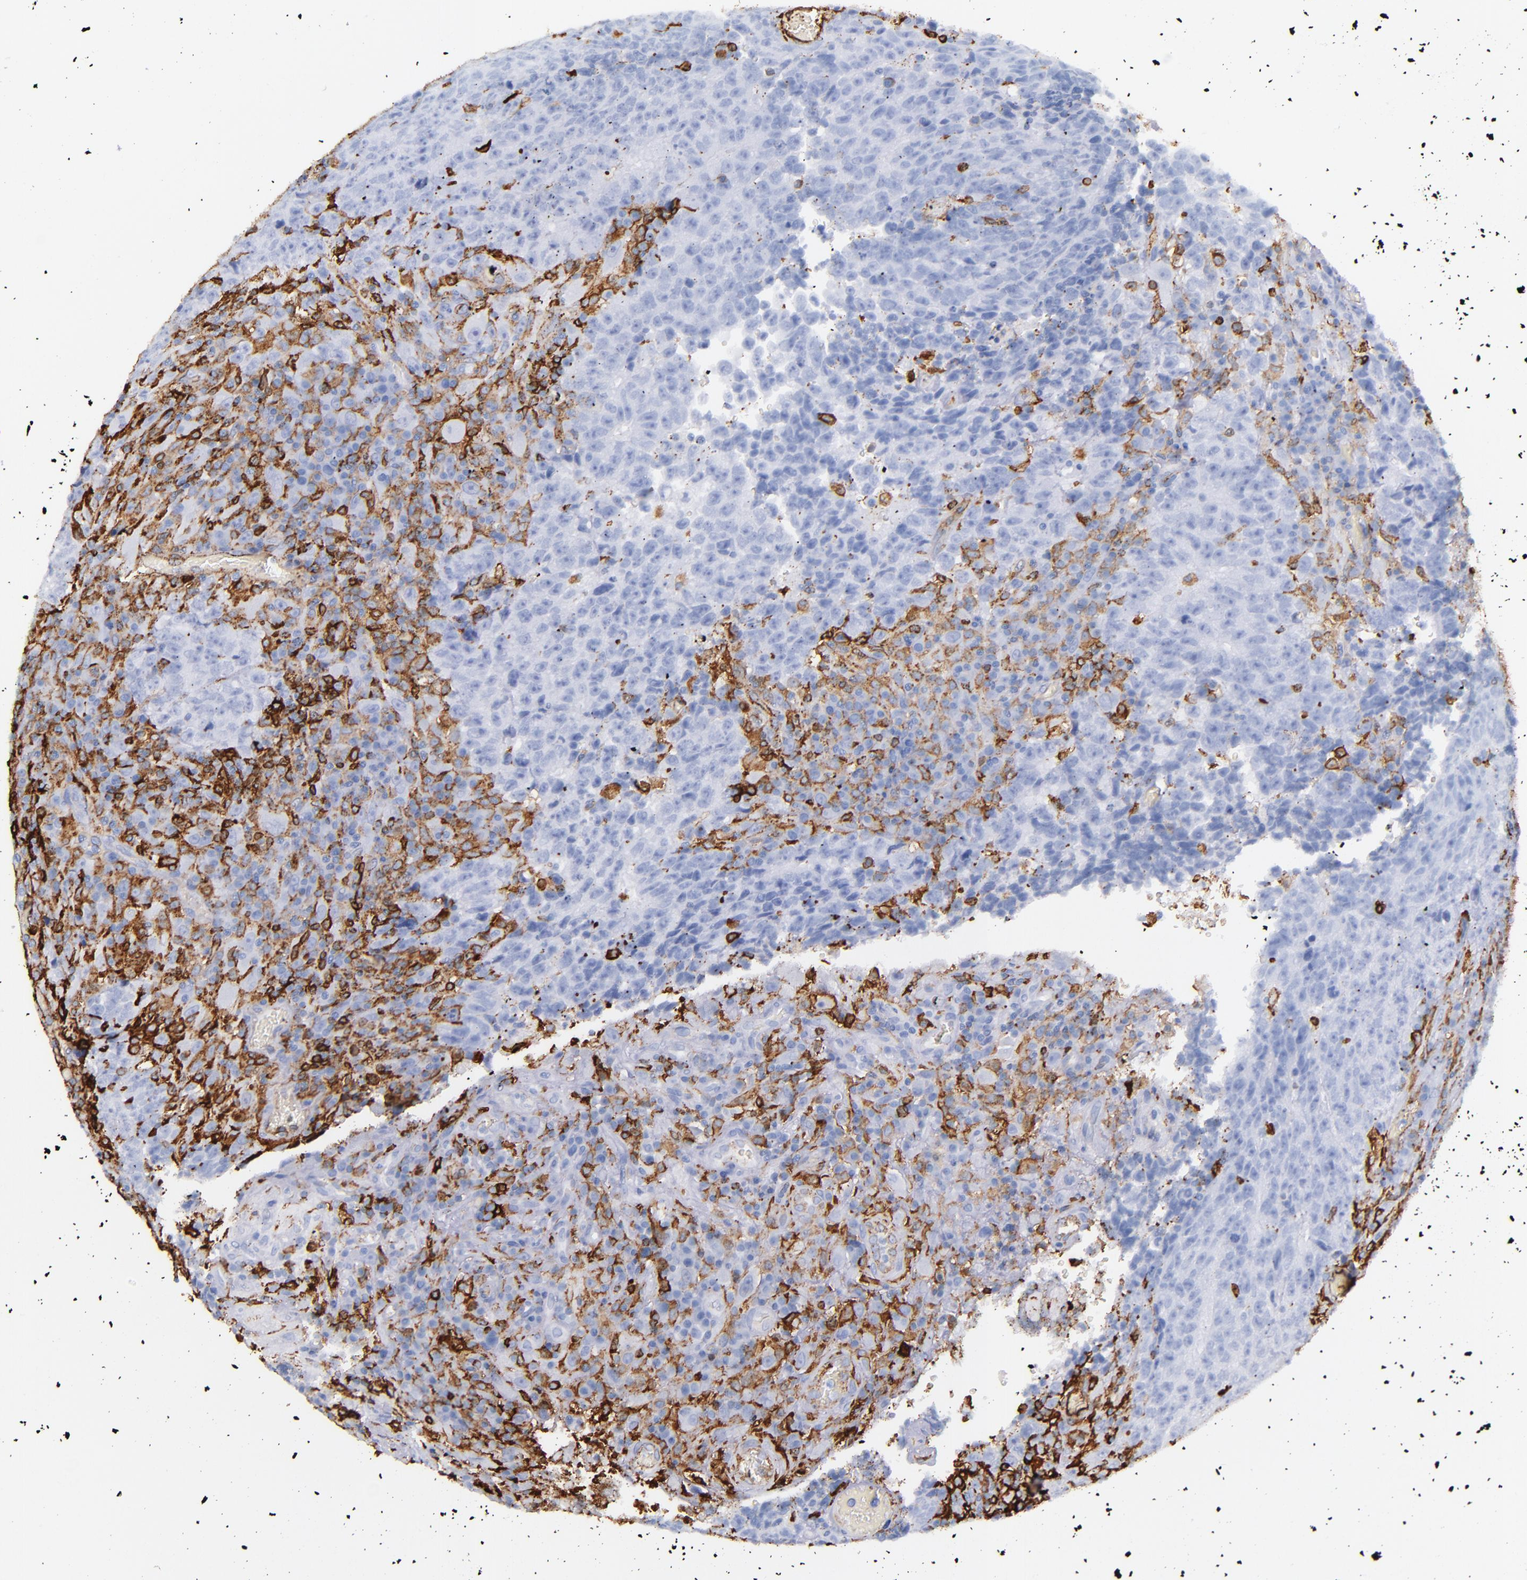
{"staining": {"intensity": "negative", "quantity": "none", "location": "none"}, "tissue": "testis cancer", "cell_type": "Tumor cells", "image_type": "cancer", "snomed": [{"axis": "morphology", "description": "Necrosis, NOS"}, {"axis": "morphology", "description": "Carcinoma, Embryonal, NOS"}, {"axis": "topography", "description": "Testis"}], "caption": "A photomicrograph of human testis embryonal carcinoma is negative for staining in tumor cells.", "gene": "HLA-DRA", "patient": {"sex": "male", "age": 19}}